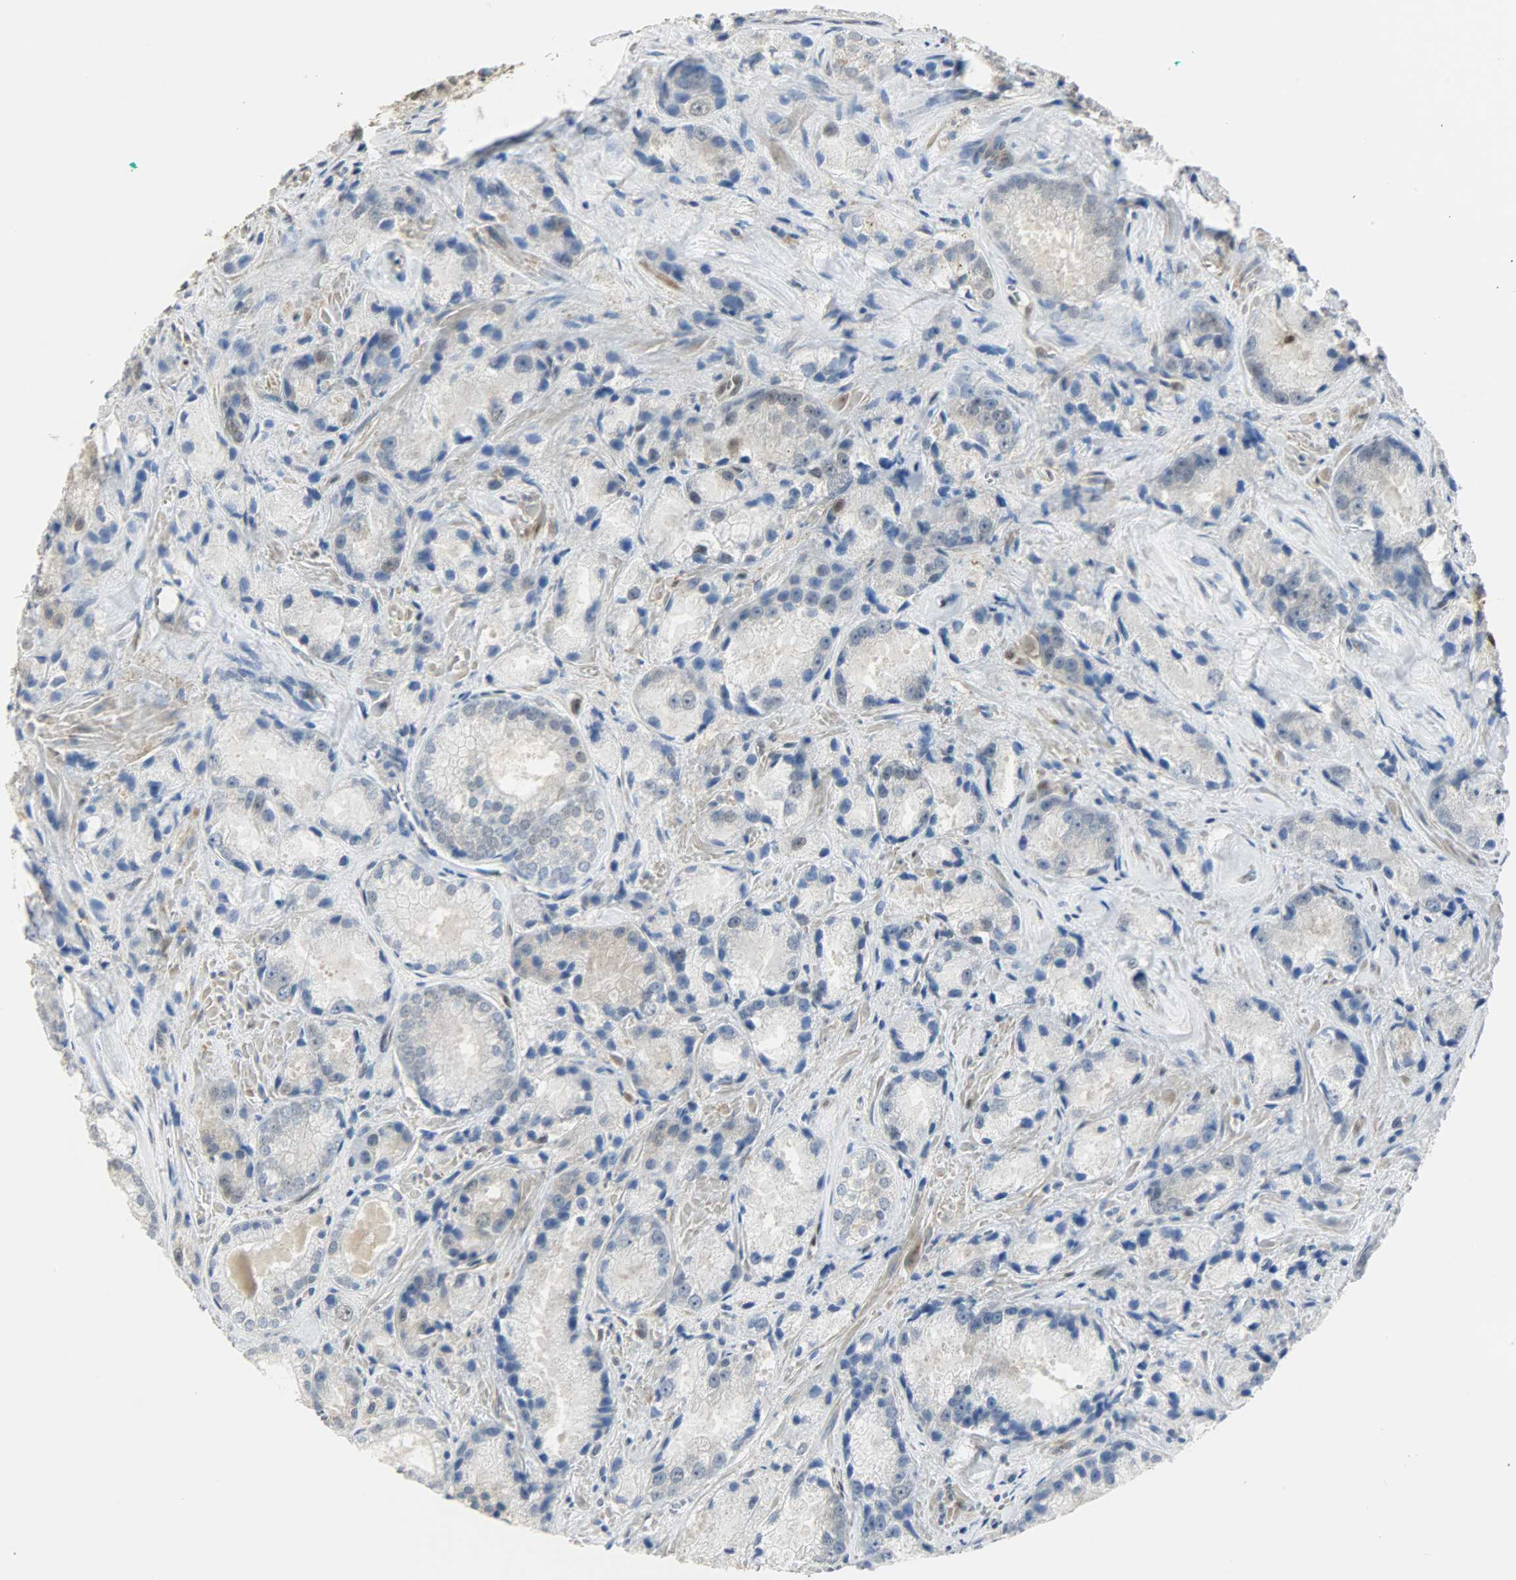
{"staining": {"intensity": "negative", "quantity": "none", "location": "none"}, "tissue": "prostate cancer", "cell_type": "Tumor cells", "image_type": "cancer", "snomed": [{"axis": "morphology", "description": "Adenocarcinoma, Low grade"}, {"axis": "topography", "description": "Prostate"}], "caption": "High power microscopy image of an immunohistochemistry (IHC) micrograph of low-grade adenocarcinoma (prostate), revealing no significant positivity in tumor cells.", "gene": "NPEPL1", "patient": {"sex": "male", "age": 64}}